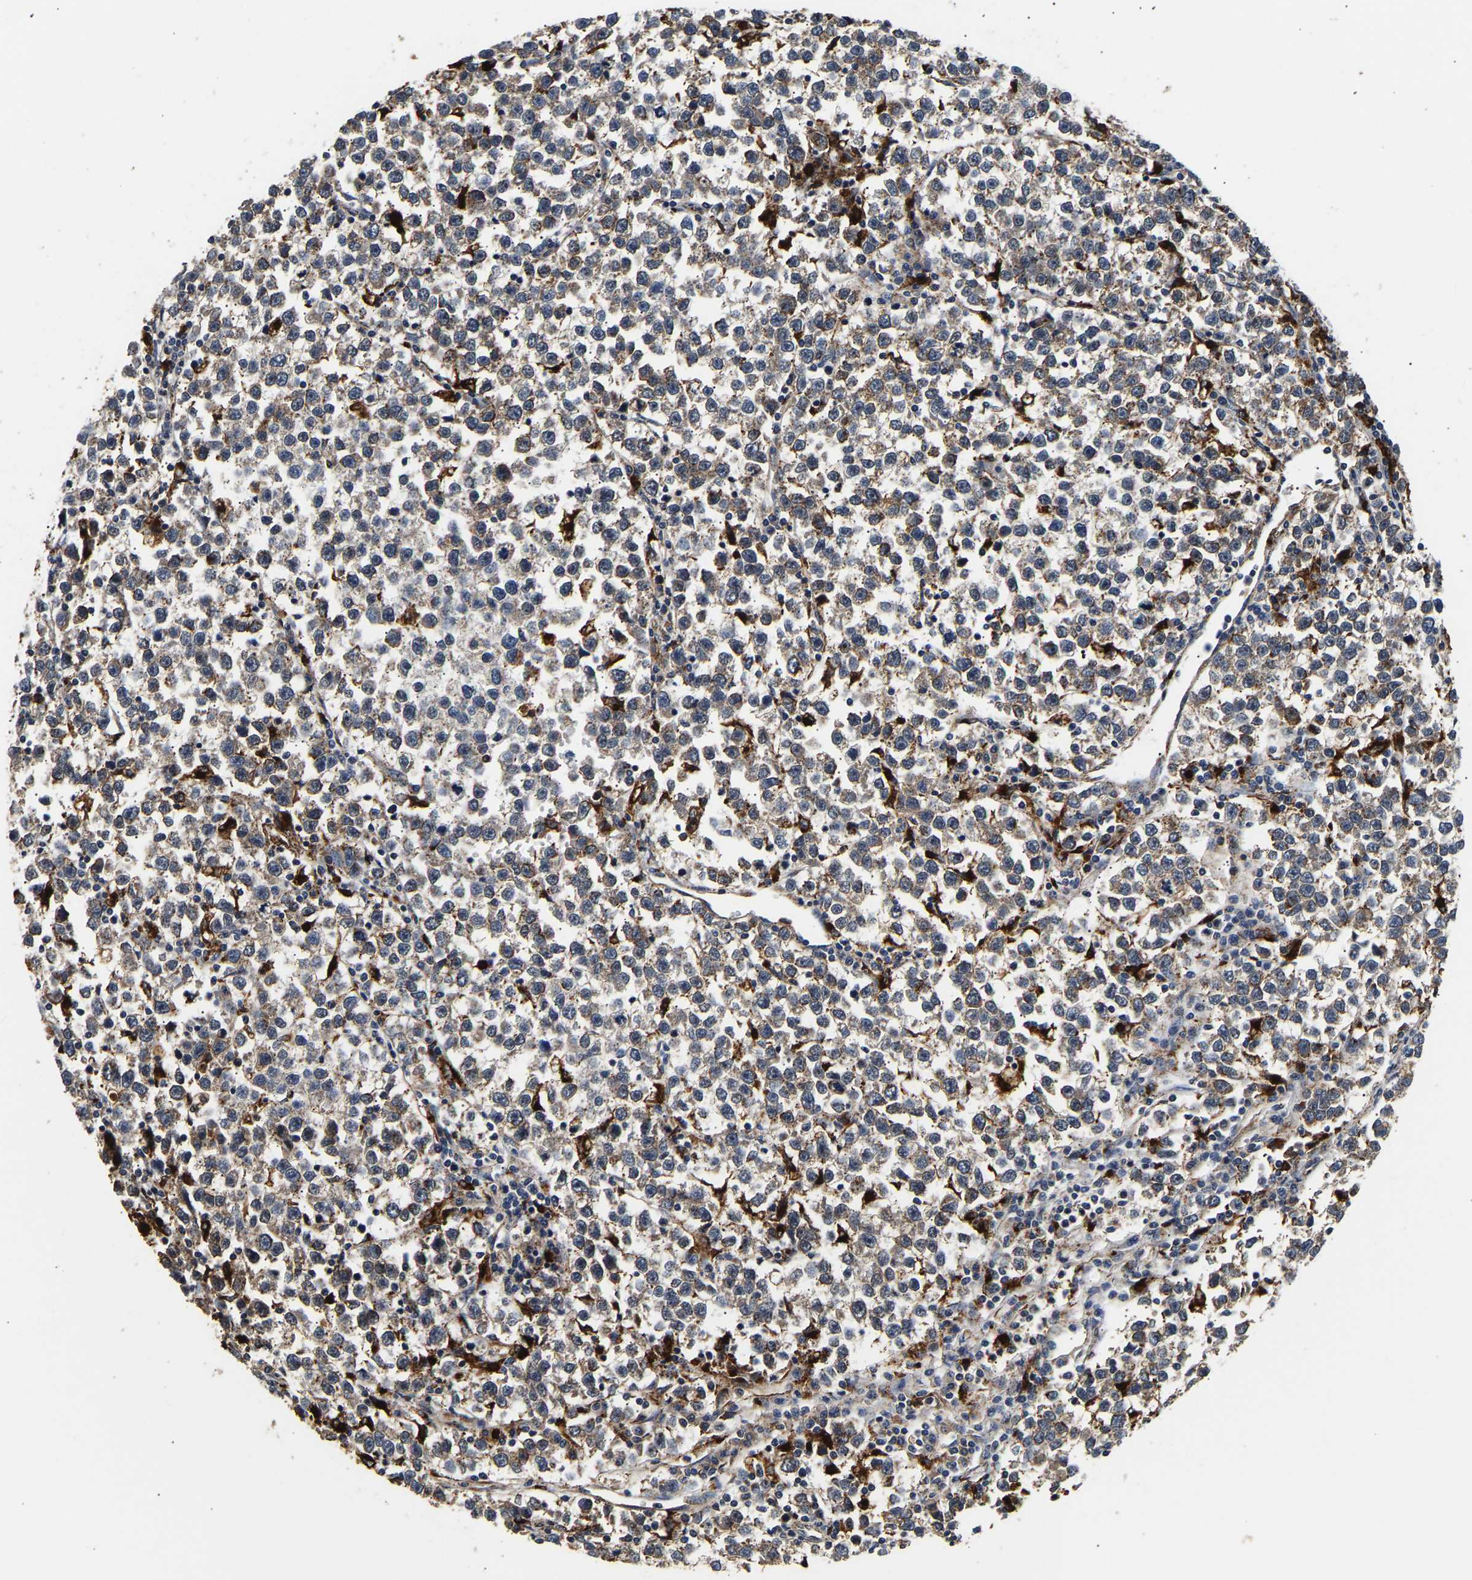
{"staining": {"intensity": "weak", "quantity": "25%-75%", "location": "cytoplasmic/membranous"}, "tissue": "testis cancer", "cell_type": "Tumor cells", "image_type": "cancer", "snomed": [{"axis": "morphology", "description": "Normal tissue, NOS"}, {"axis": "morphology", "description": "Seminoma, NOS"}, {"axis": "topography", "description": "Testis"}], "caption": "Protein expression analysis of seminoma (testis) demonstrates weak cytoplasmic/membranous staining in approximately 25%-75% of tumor cells.", "gene": "SMU1", "patient": {"sex": "male", "age": 43}}